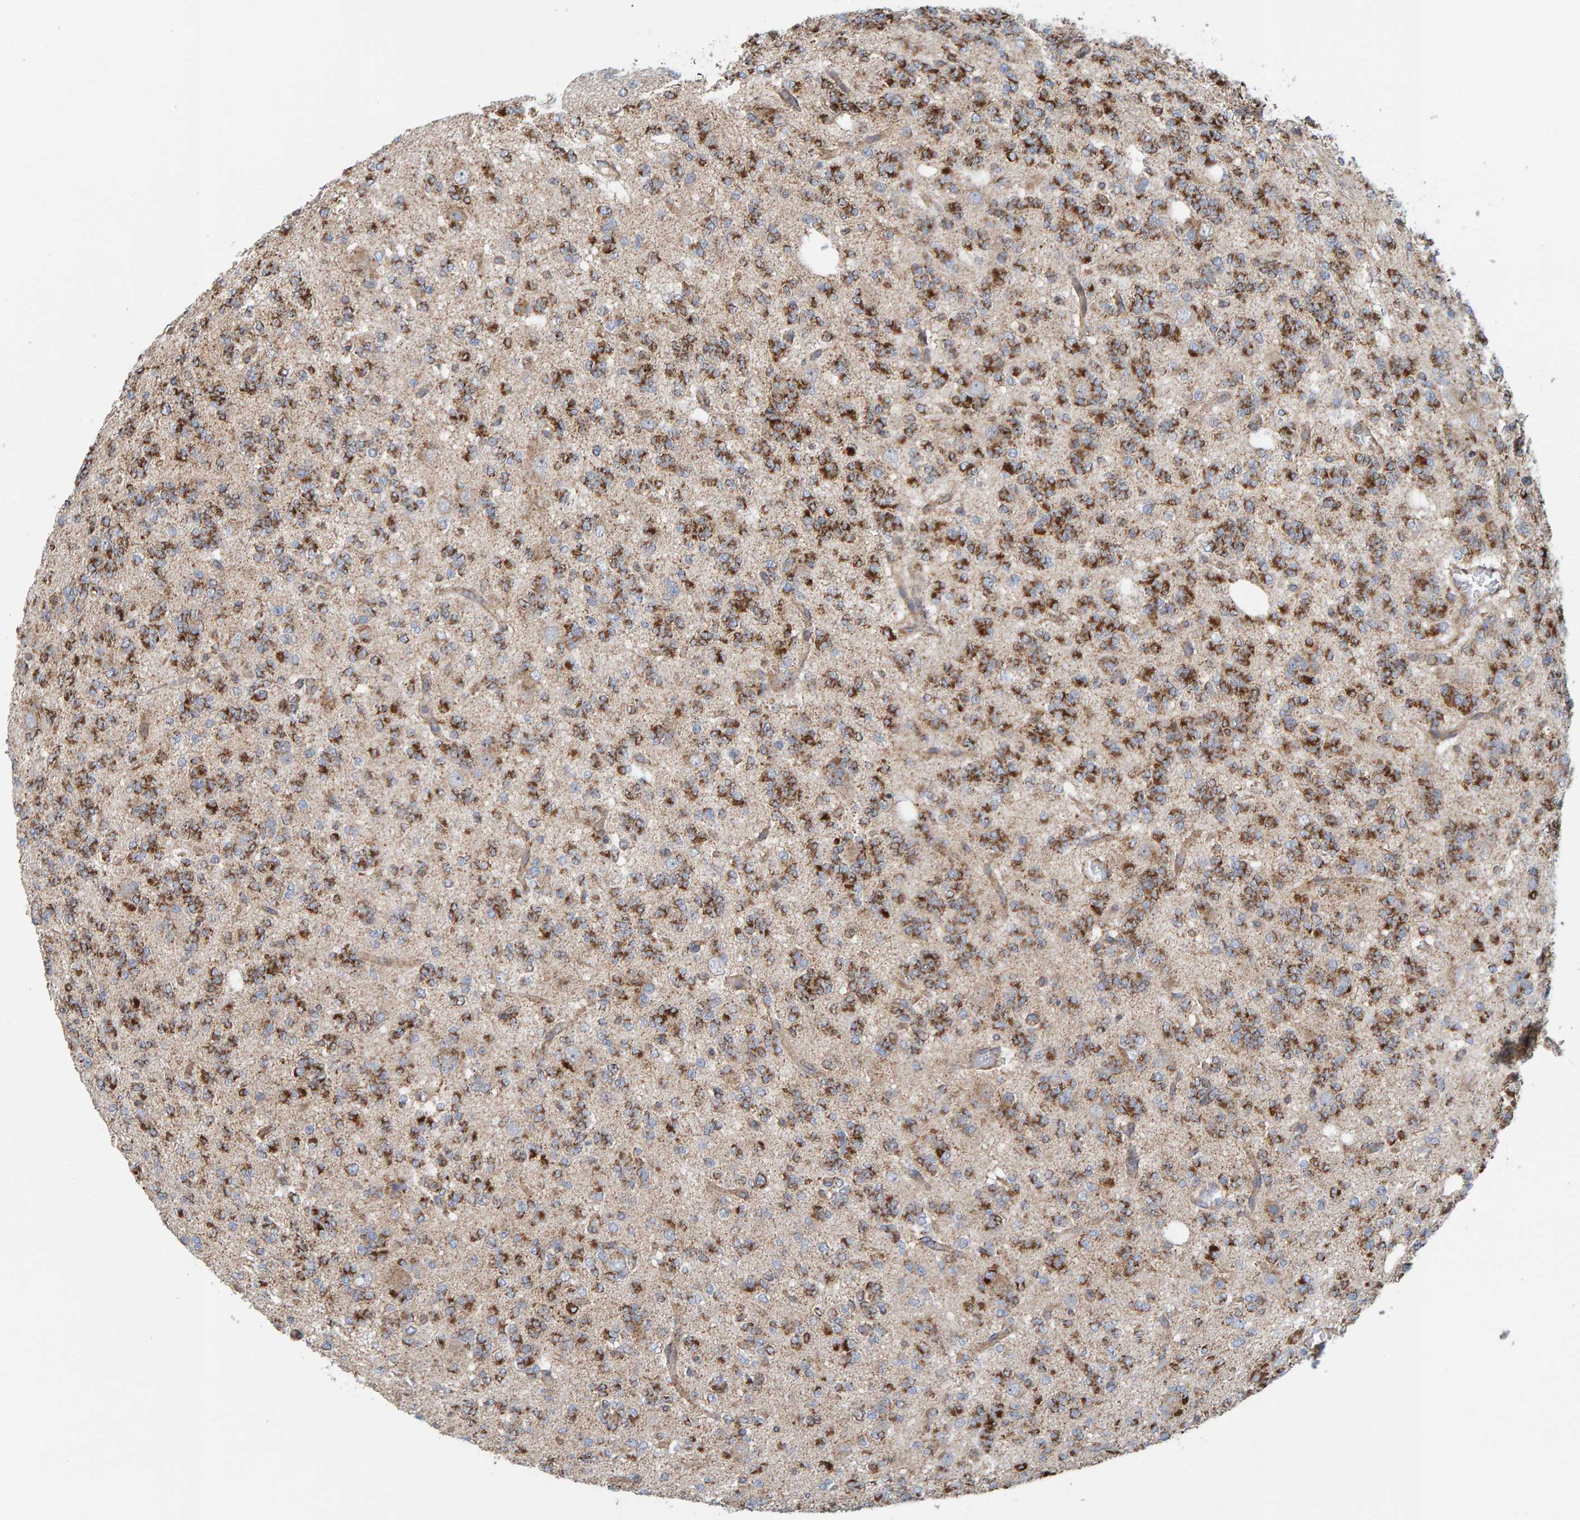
{"staining": {"intensity": "strong", "quantity": ">75%", "location": "cytoplasmic/membranous"}, "tissue": "glioma", "cell_type": "Tumor cells", "image_type": "cancer", "snomed": [{"axis": "morphology", "description": "Glioma, malignant, Low grade"}, {"axis": "topography", "description": "Brain"}], "caption": "Tumor cells reveal strong cytoplasmic/membranous expression in approximately >75% of cells in glioma.", "gene": "MRPL45", "patient": {"sex": "male", "age": 38}}